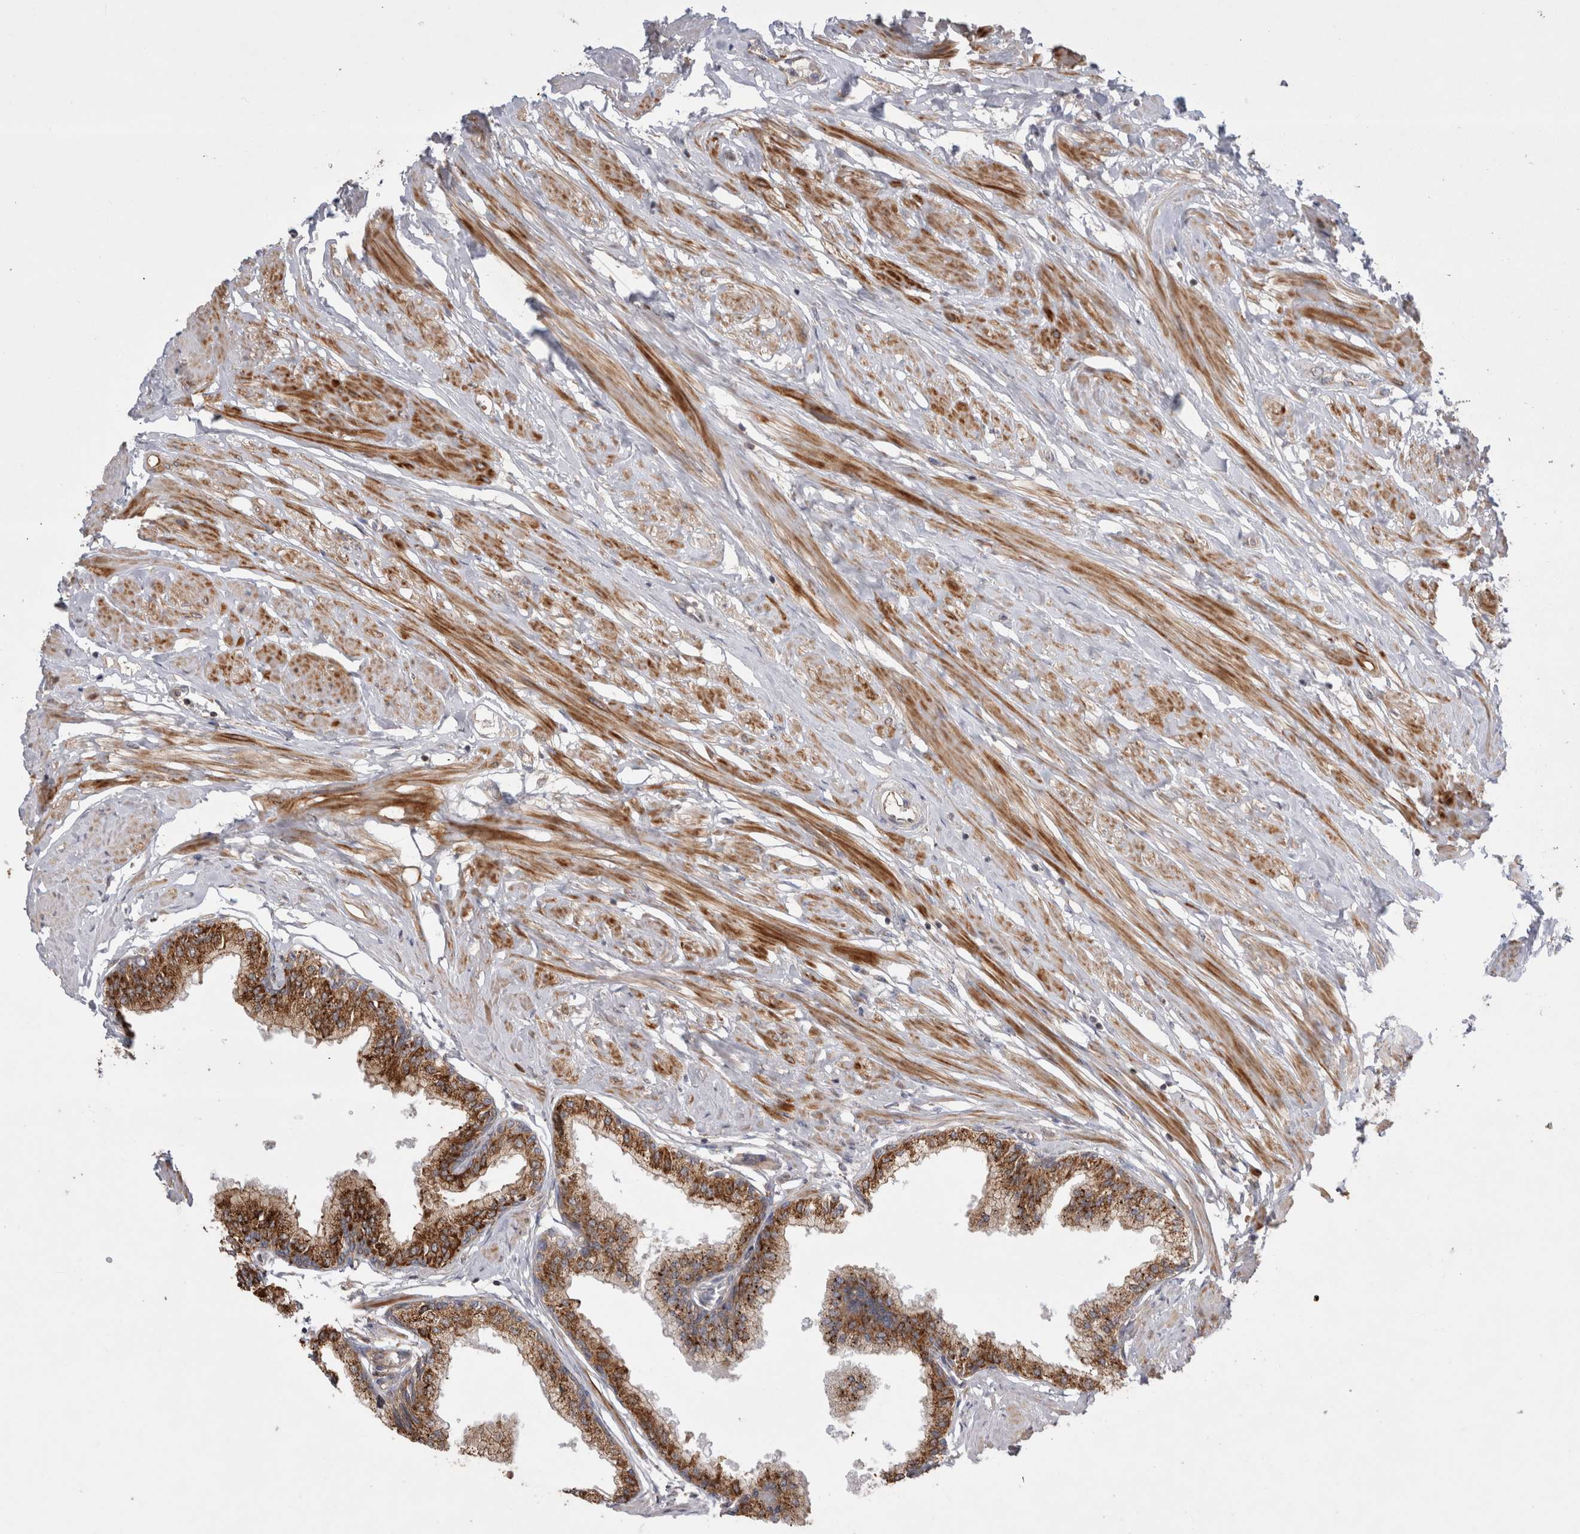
{"staining": {"intensity": "strong", "quantity": ">75%", "location": "cytoplasmic/membranous"}, "tissue": "seminal vesicle", "cell_type": "Glandular cells", "image_type": "normal", "snomed": [{"axis": "morphology", "description": "Normal tissue, NOS"}, {"axis": "topography", "description": "Prostate"}, {"axis": "topography", "description": "Seminal veicle"}], "caption": "Glandular cells show high levels of strong cytoplasmic/membranous positivity in approximately >75% of cells in unremarkable human seminal vesicle. (DAB (3,3'-diaminobenzidine) = brown stain, brightfield microscopy at high magnification).", "gene": "PDCD10", "patient": {"sex": "male", "age": 60}}